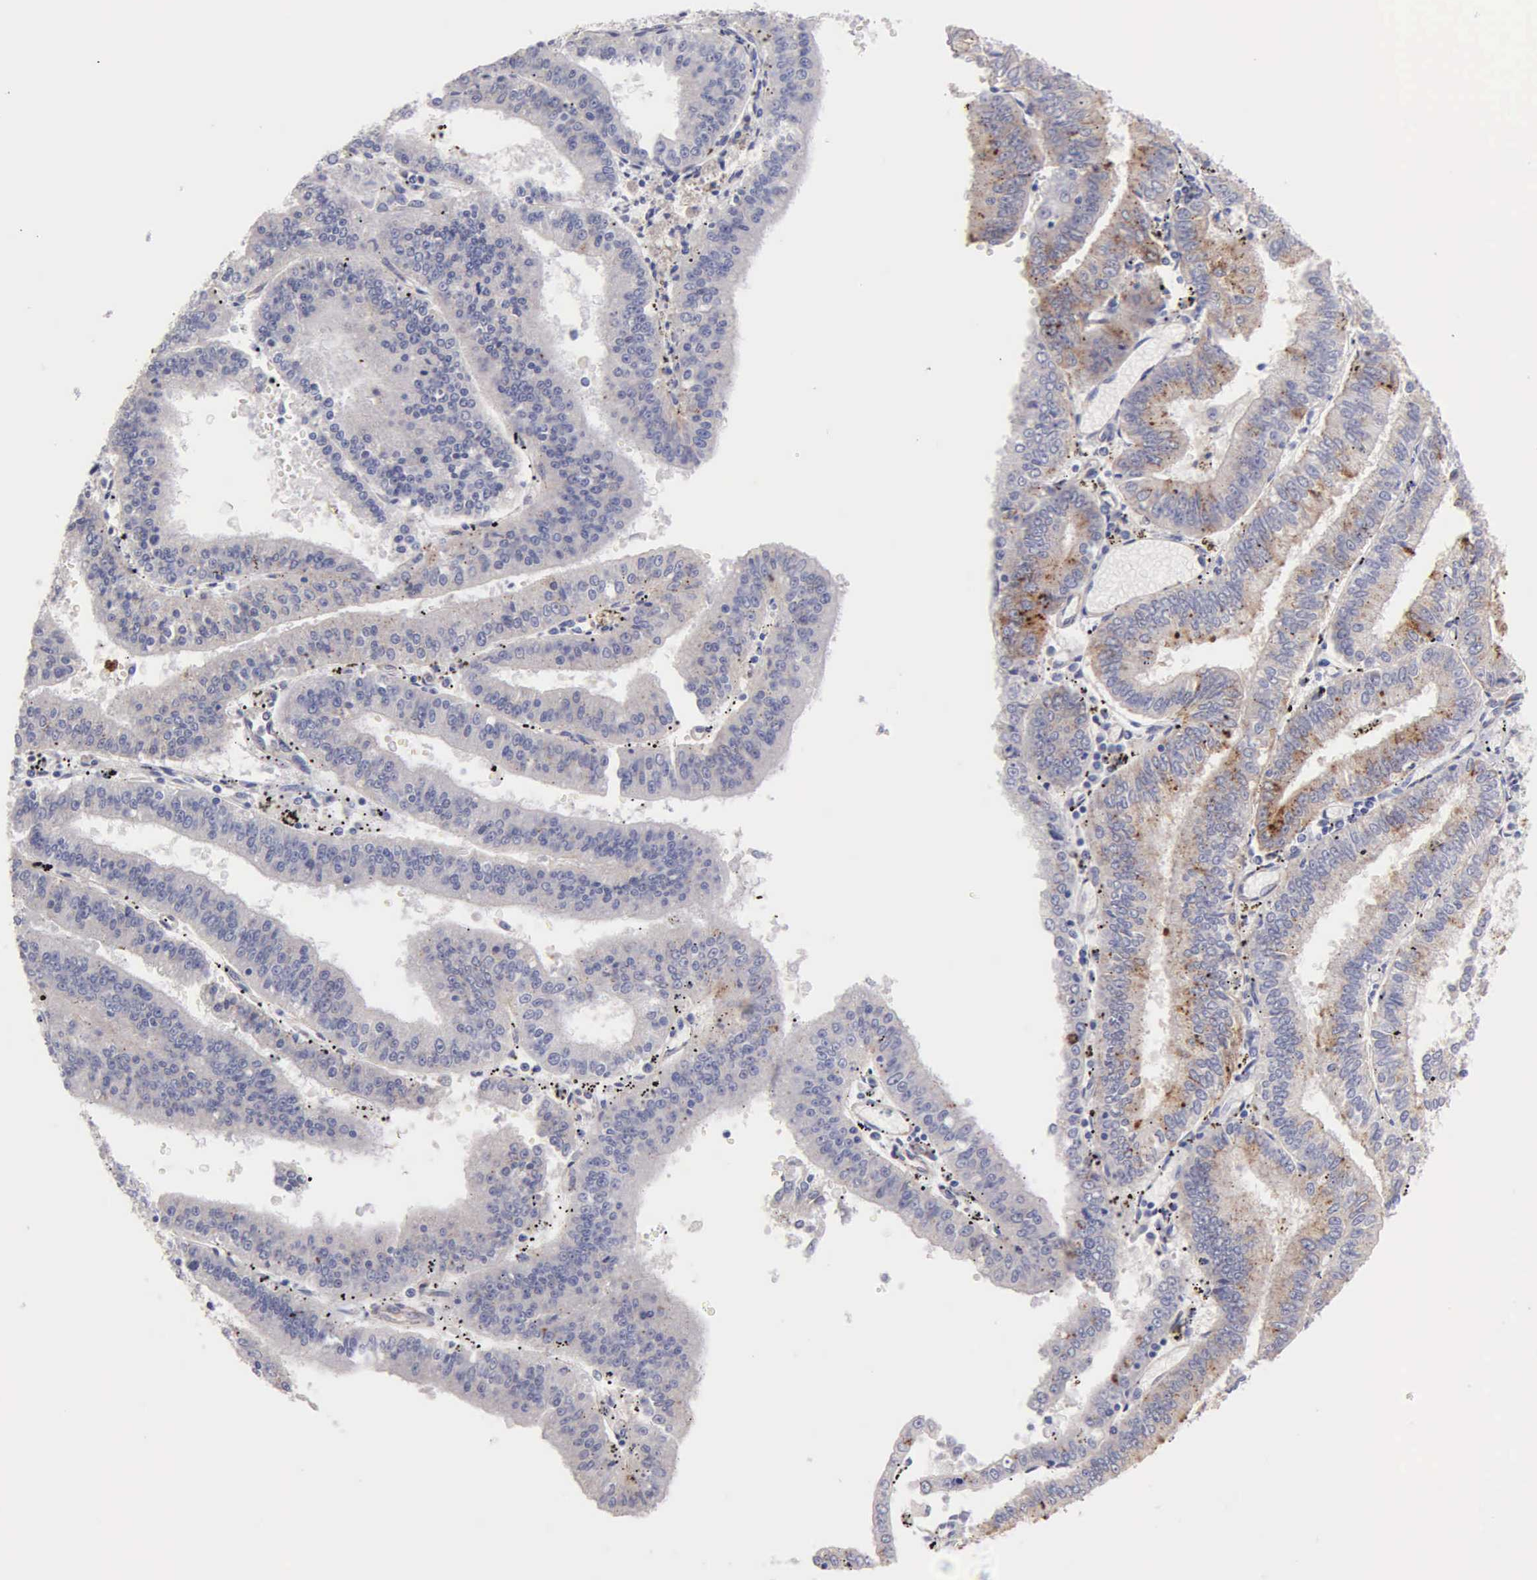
{"staining": {"intensity": "weak", "quantity": "<25%", "location": "cytoplasmic/membranous"}, "tissue": "endometrial cancer", "cell_type": "Tumor cells", "image_type": "cancer", "snomed": [{"axis": "morphology", "description": "Adenocarcinoma, NOS"}, {"axis": "topography", "description": "Endometrium"}], "caption": "Immunohistochemistry (IHC) of human endometrial cancer shows no expression in tumor cells. (DAB (3,3'-diaminobenzidine) immunohistochemistry, high magnification).", "gene": "APP", "patient": {"sex": "female", "age": 66}}